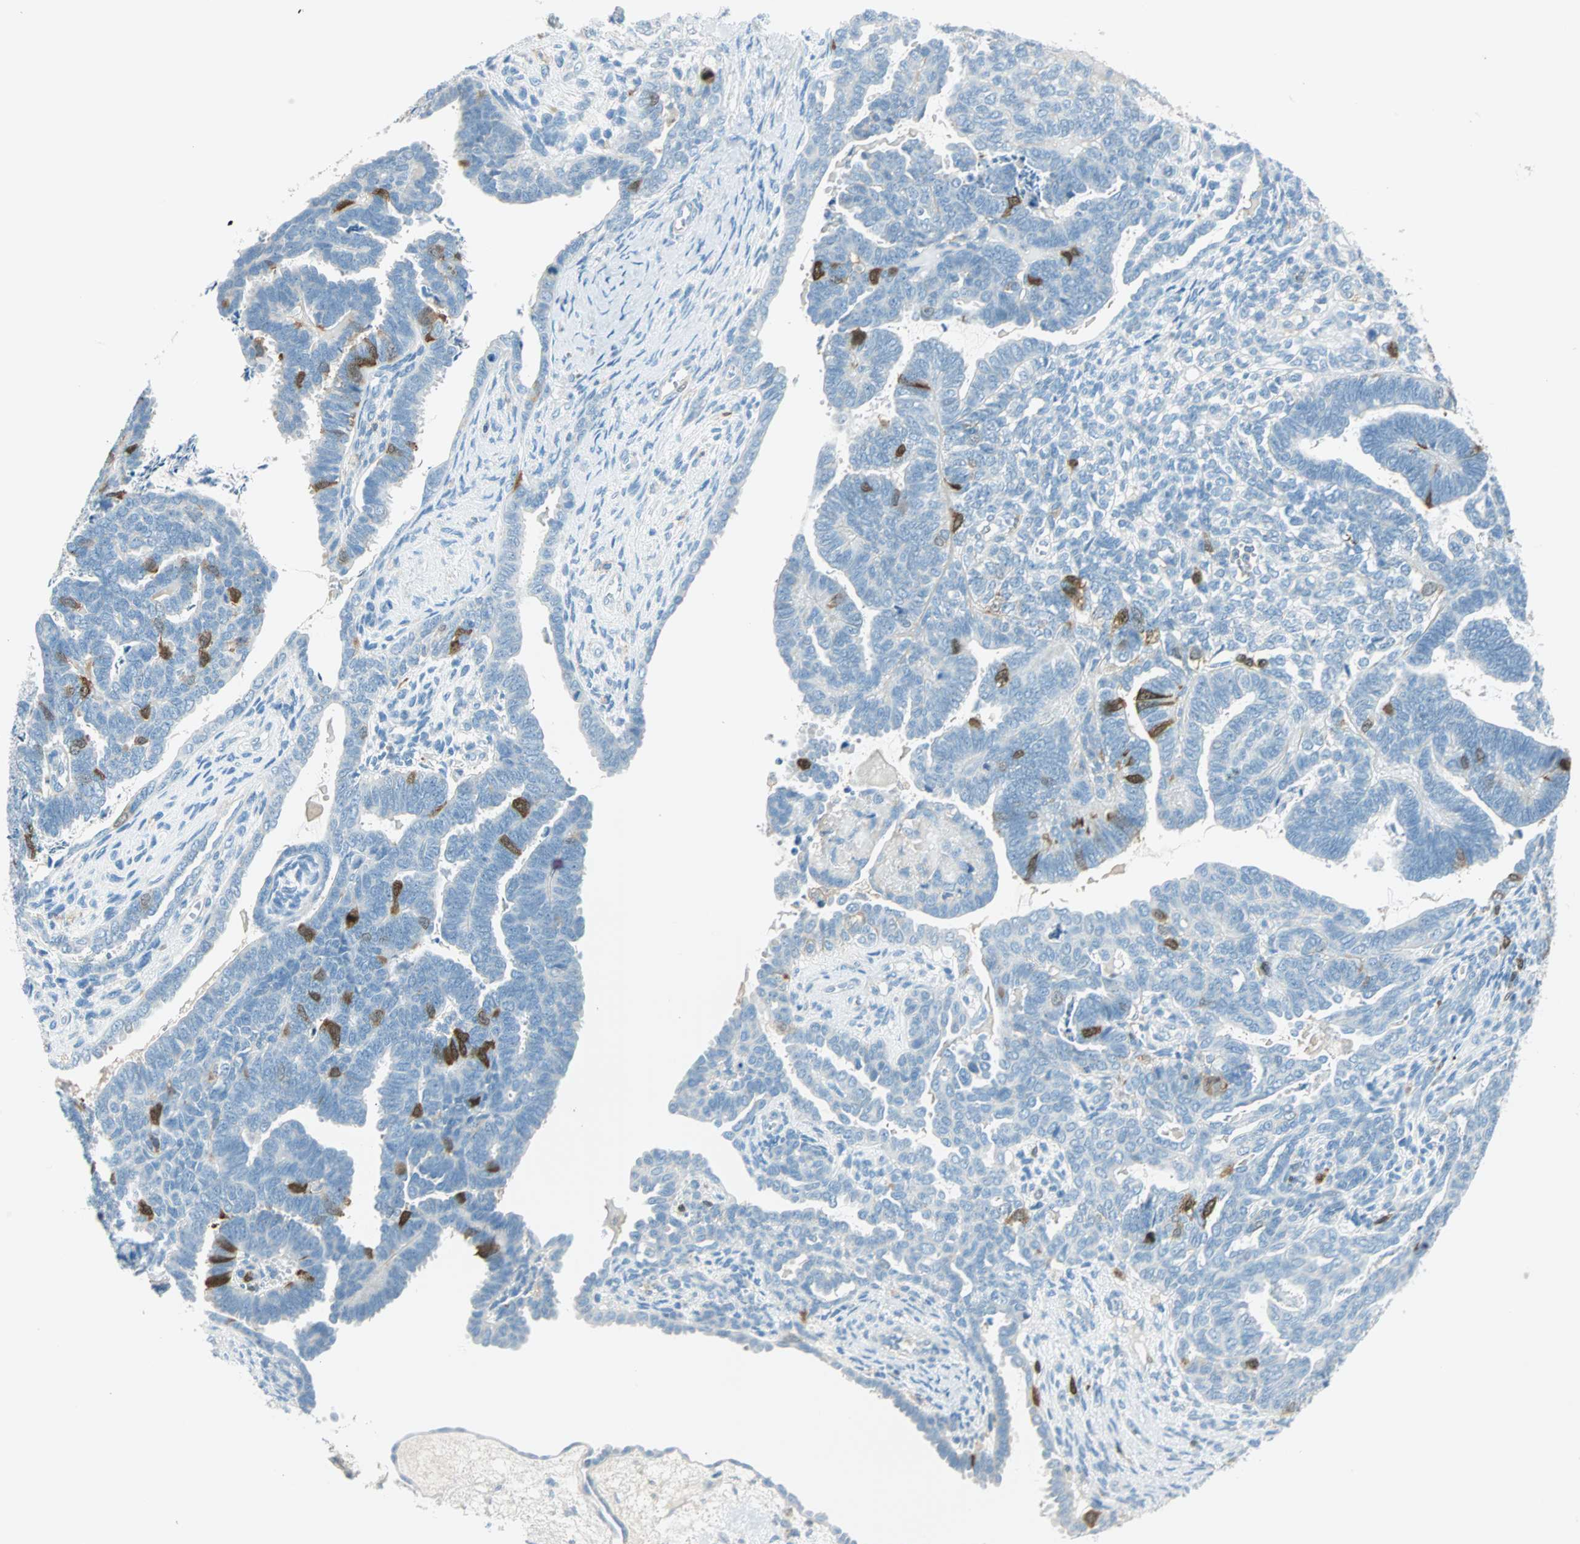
{"staining": {"intensity": "strong", "quantity": "<25%", "location": "nuclear"}, "tissue": "endometrial cancer", "cell_type": "Tumor cells", "image_type": "cancer", "snomed": [{"axis": "morphology", "description": "Neoplasm, malignant, NOS"}, {"axis": "topography", "description": "Endometrium"}], "caption": "Endometrial neoplasm (malignant) stained with DAB (3,3'-diaminobenzidine) immunohistochemistry (IHC) shows medium levels of strong nuclear expression in about <25% of tumor cells. The staining was performed using DAB (3,3'-diaminobenzidine), with brown indicating positive protein expression. Nuclei are stained blue with hematoxylin.", "gene": "PTTG1", "patient": {"sex": "female", "age": 74}}